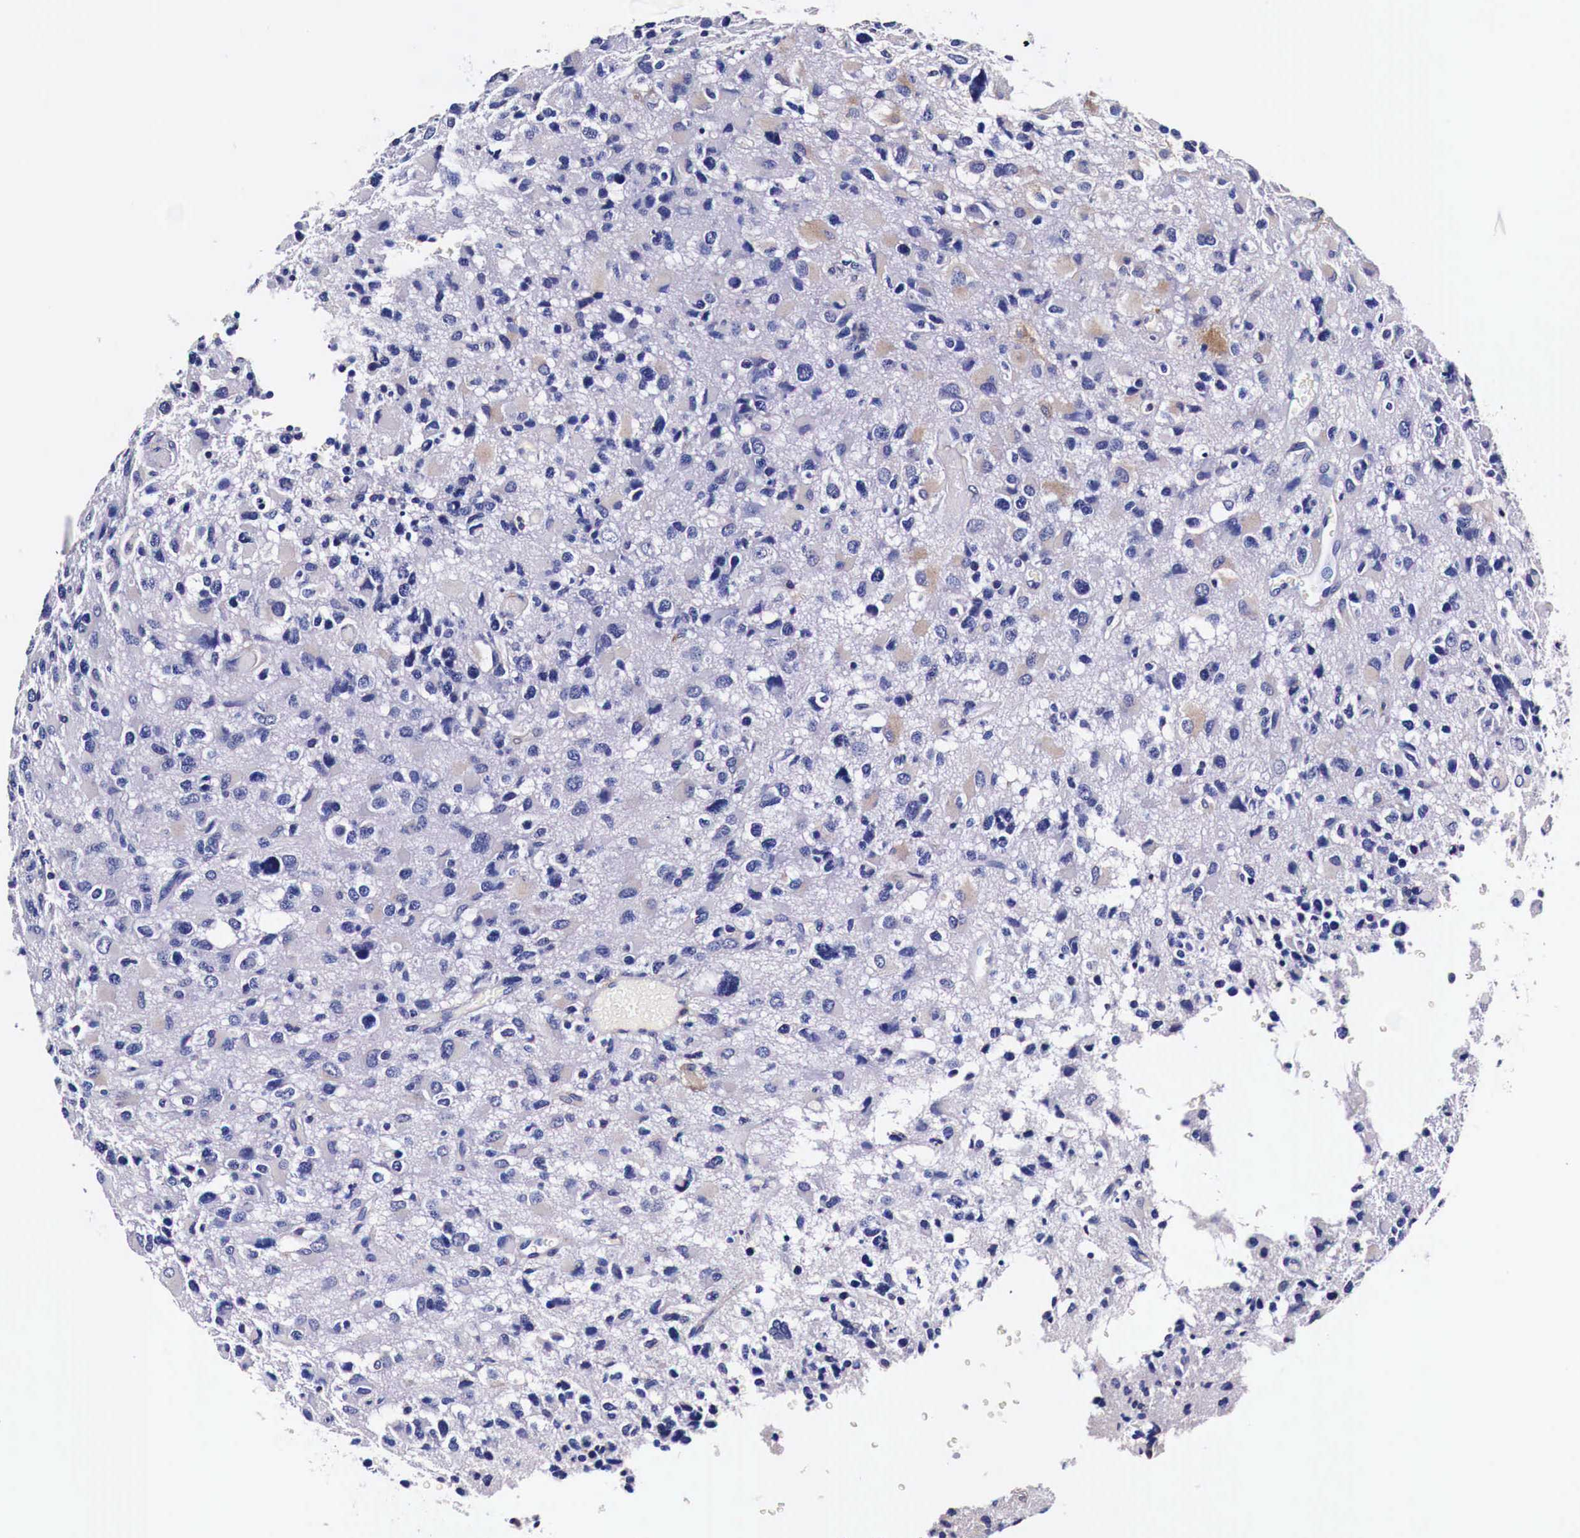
{"staining": {"intensity": "negative", "quantity": "none", "location": "none"}, "tissue": "glioma", "cell_type": "Tumor cells", "image_type": "cancer", "snomed": [{"axis": "morphology", "description": "Glioma, malignant, High grade"}, {"axis": "topography", "description": "Brain"}], "caption": "The IHC image has no significant positivity in tumor cells of glioma tissue.", "gene": "HSPB1", "patient": {"sex": "male", "age": 69}}